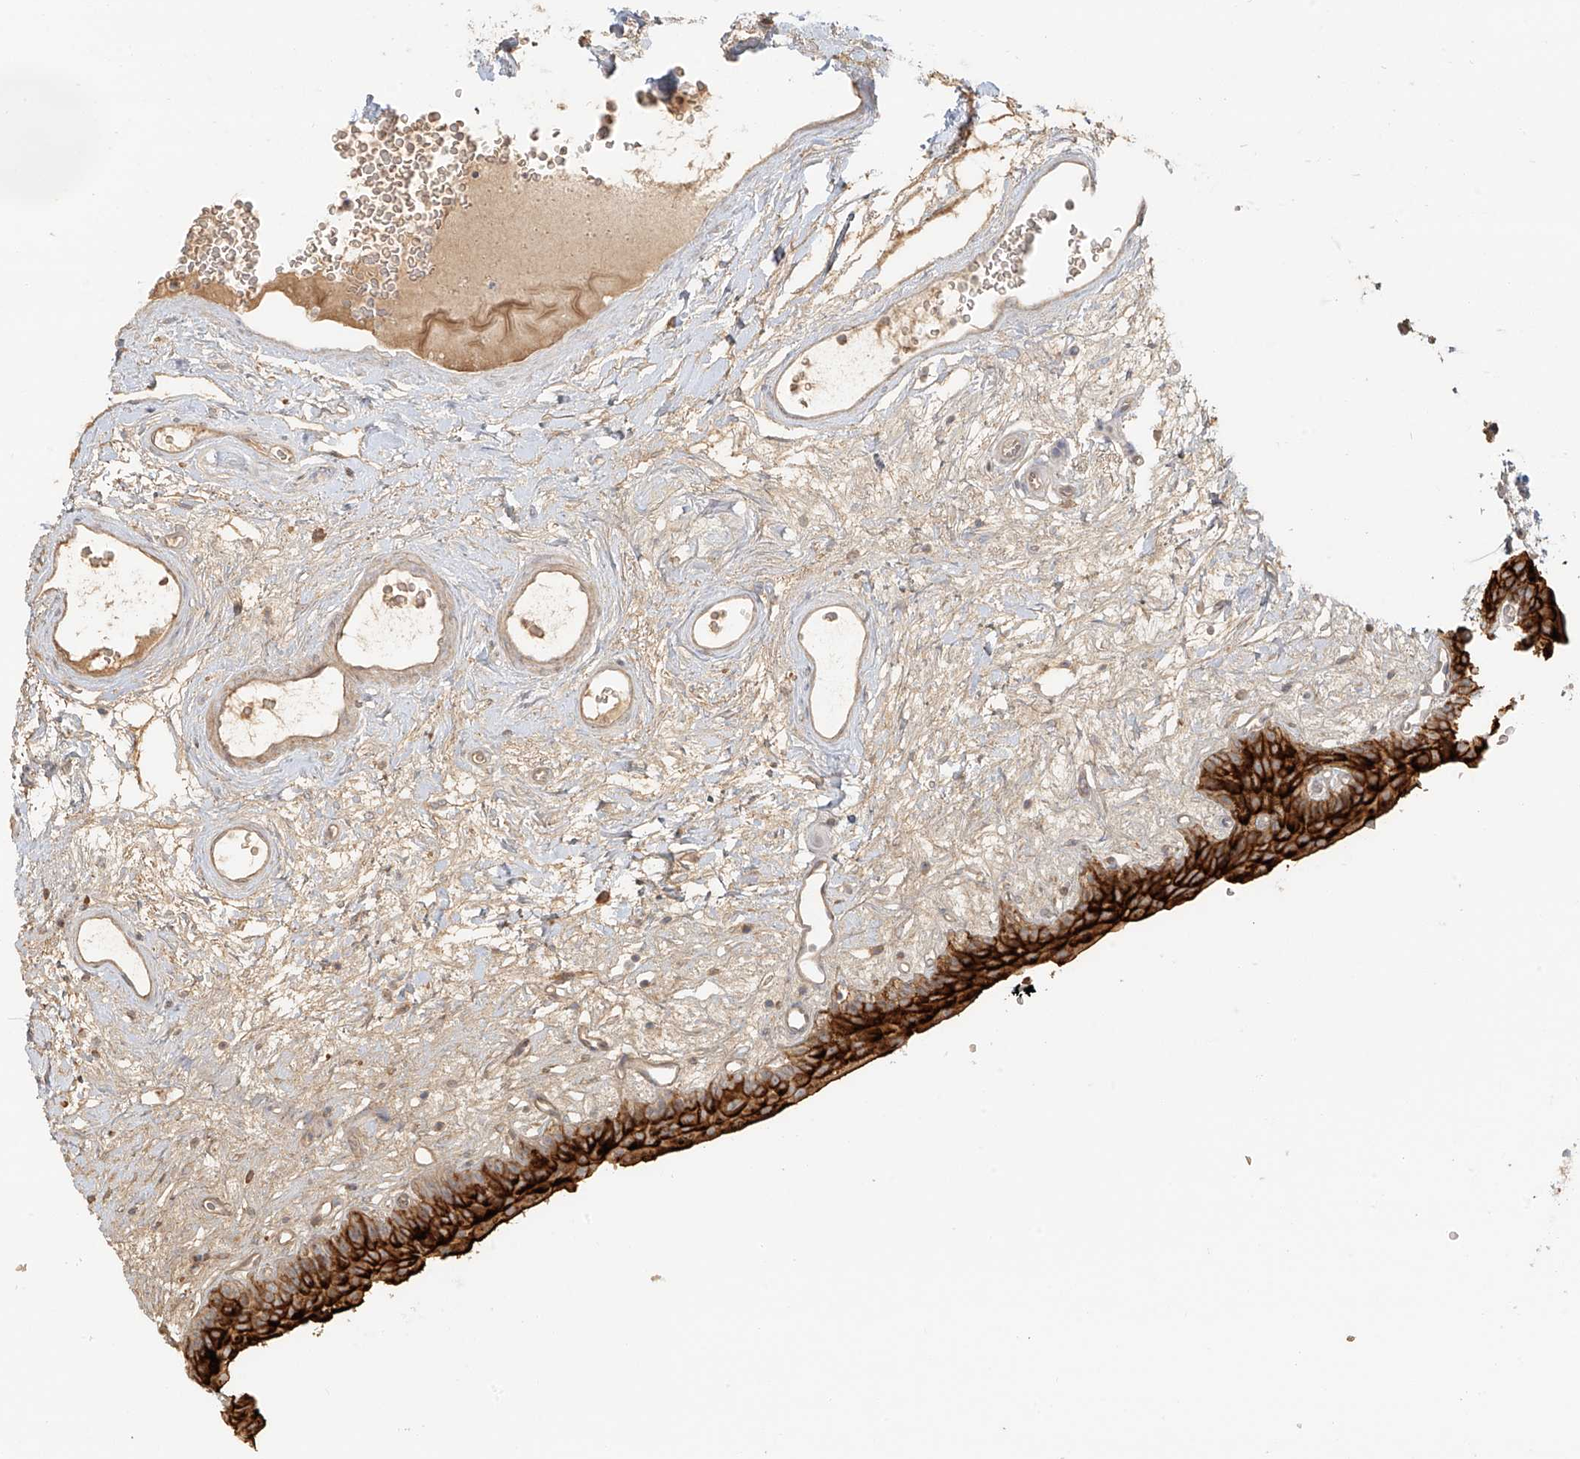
{"staining": {"intensity": "strong", "quantity": ">75%", "location": "cytoplasmic/membranous"}, "tissue": "urinary bladder", "cell_type": "Urothelial cells", "image_type": "normal", "snomed": [{"axis": "morphology", "description": "Normal tissue, NOS"}, {"axis": "topography", "description": "Urinary bladder"}], "caption": "IHC photomicrograph of benign urinary bladder: urinary bladder stained using immunohistochemistry reveals high levels of strong protein expression localized specifically in the cytoplasmic/membranous of urothelial cells, appearing as a cytoplasmic/membranous brown color.", "gene": "UPK1B", "patient": {"sex": "male", "age": 83}}